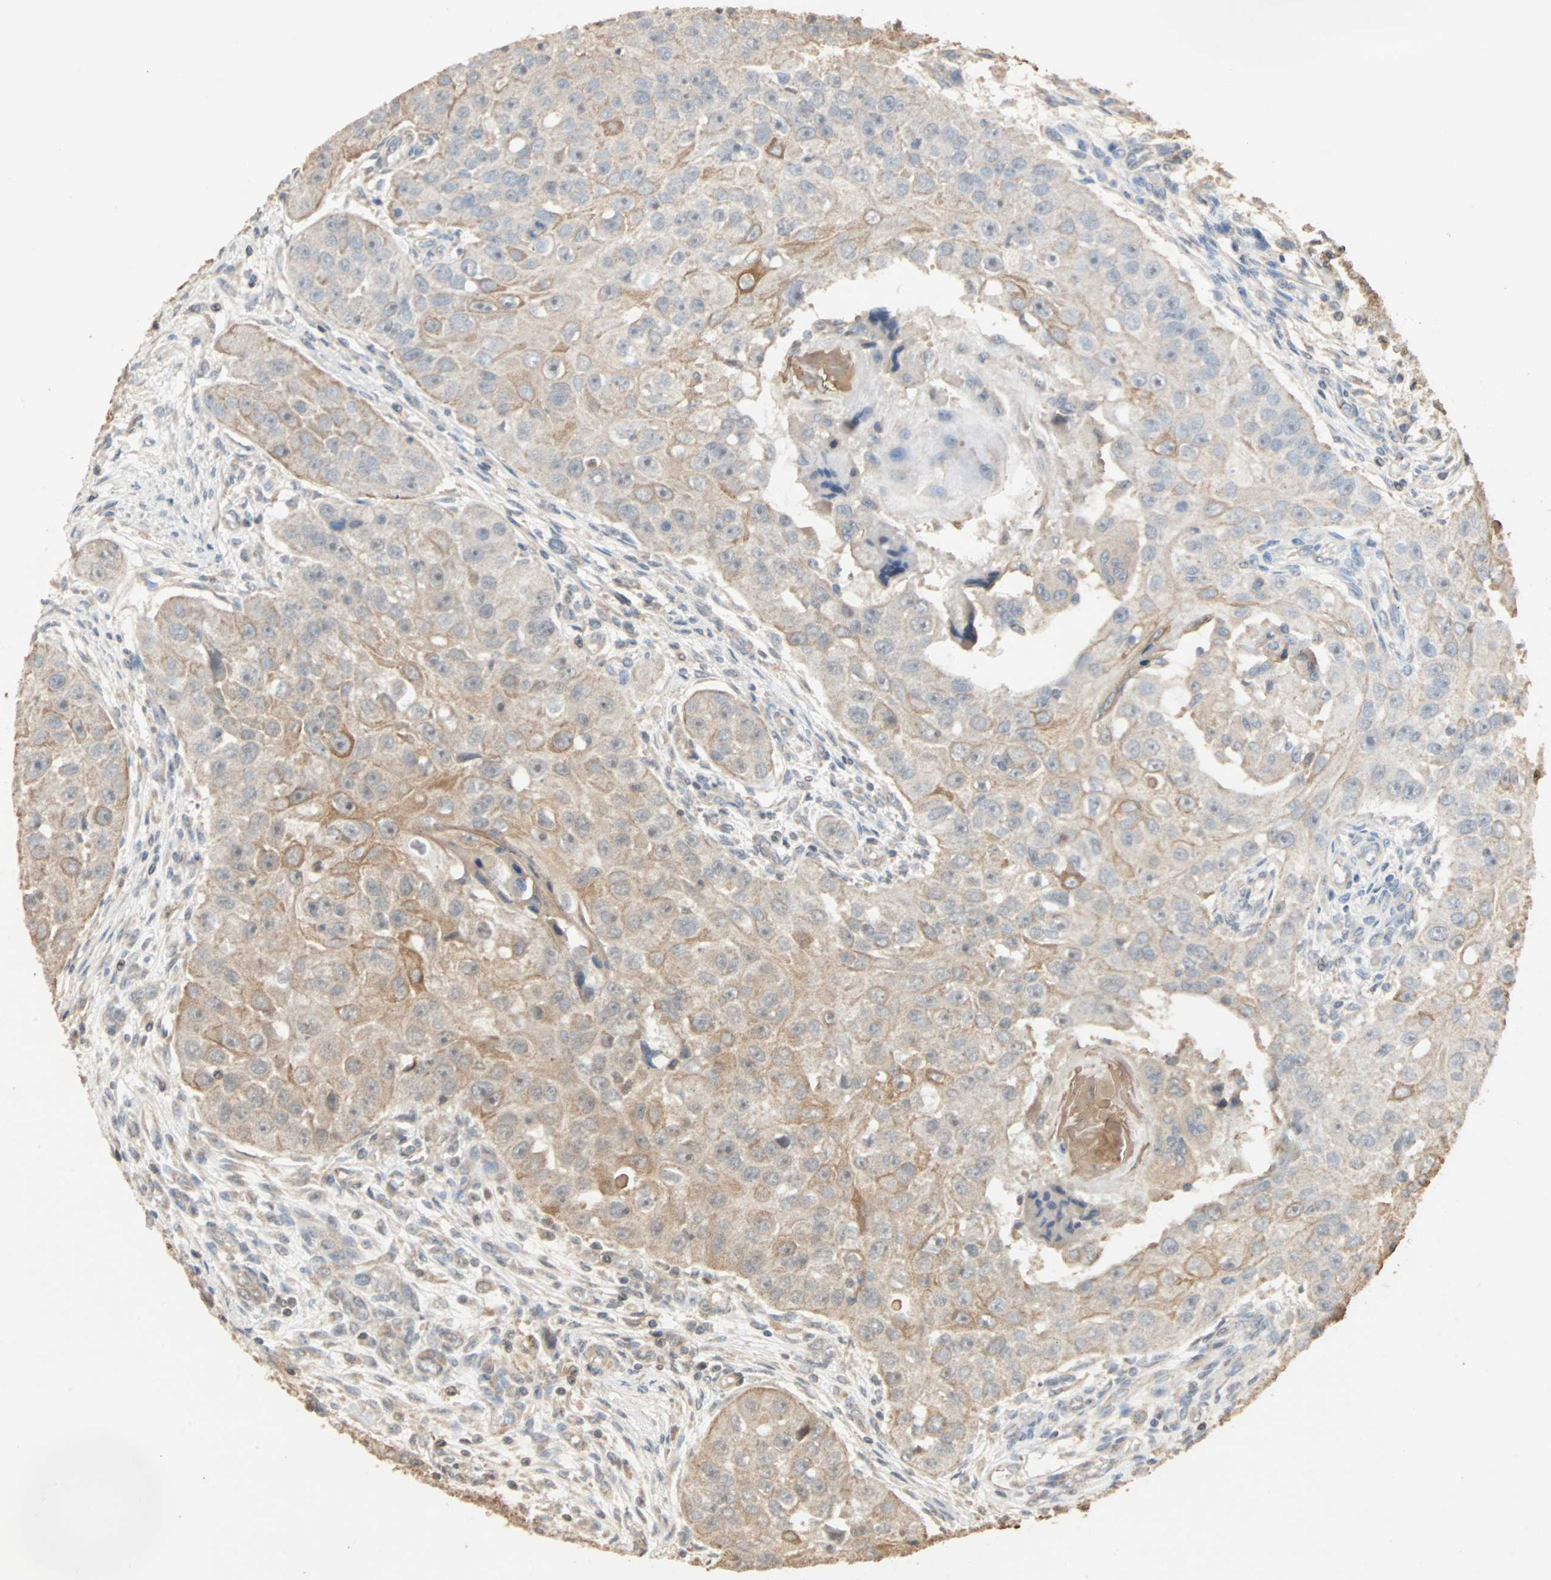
{"staining": {"intensity": "moderate", "quantity": ">75%", "location": "cytoplasmic/membranous,nuclear"}, "tissue": "head and neck cancer", "cell_type": "Tumor cells", "image_type": "cancer", "snomed": [{"axis": "morphology", "description": "Normal tissue, NOS"}, {"axis": "morphology", "description": "Squamous cell carcinoma, NOS"}, {"axis": "topography", "description": "Skeletal muscle"}, {"axis": "topography", "description": "Head-Neck"}], "caption": "Head and neck cancer stained with a protein marker shows moderate staining in tumor cells.", "gene": "CDC5L", "patient": {"sex": "male", "age": 51}}